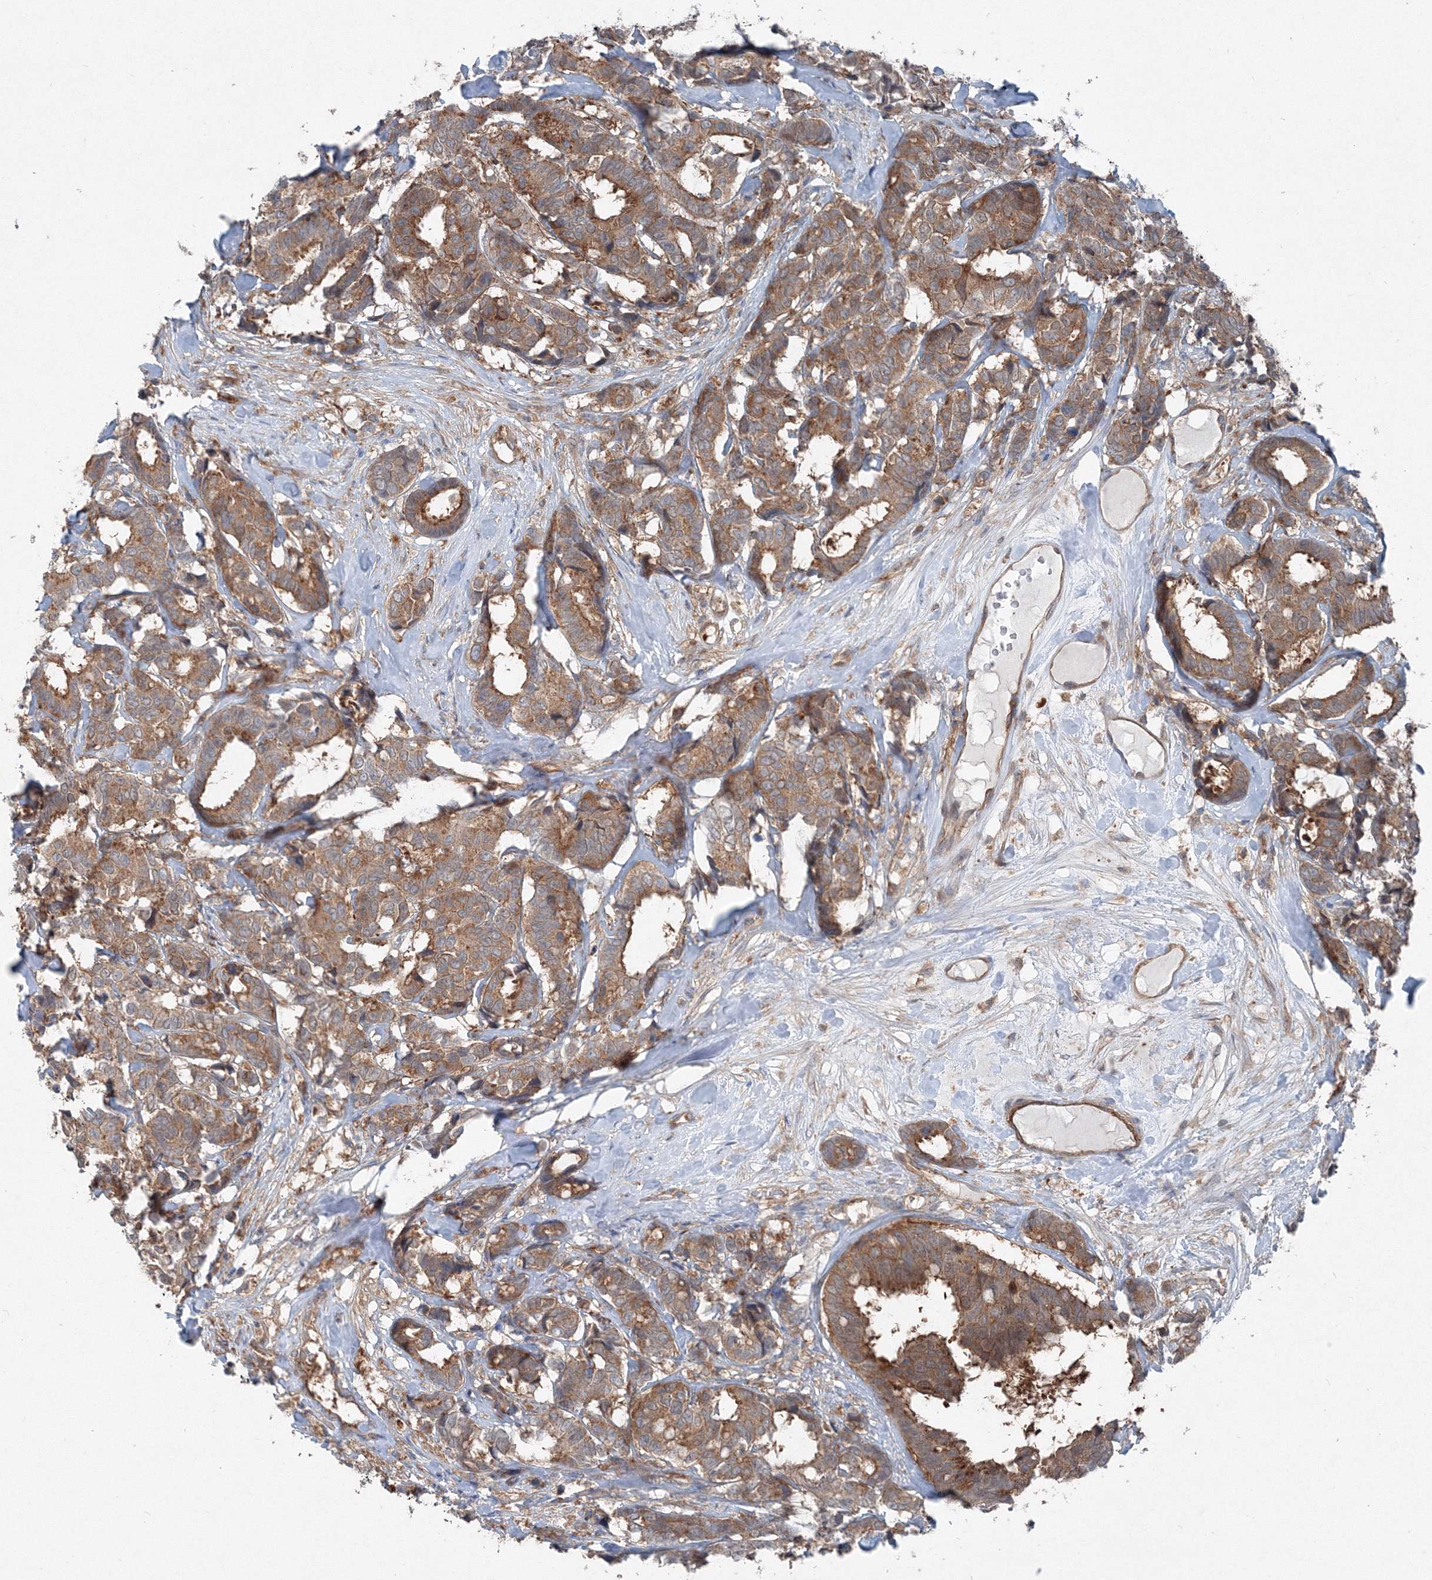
{"staining": {"intensity": "moderate", "quantity": ">75%", "location": "cytoplasmic/membranous"}, "tissue": "breast cancer", "cell_type": "Tumor cells", "image_type": "cancer", "snomed": [{"axis": "morphology", "description": "Duct carcinoma"}, {"axis": "topography", "description": "Breast"}], "caption": "Breast cancer stained with a brown dye demonstrates moderate cytoplasmic/membranous positive positivity in about >75% of tumor cells.", "gene": "TPRKB", "patient": {"sex": "female", "age": 87}}